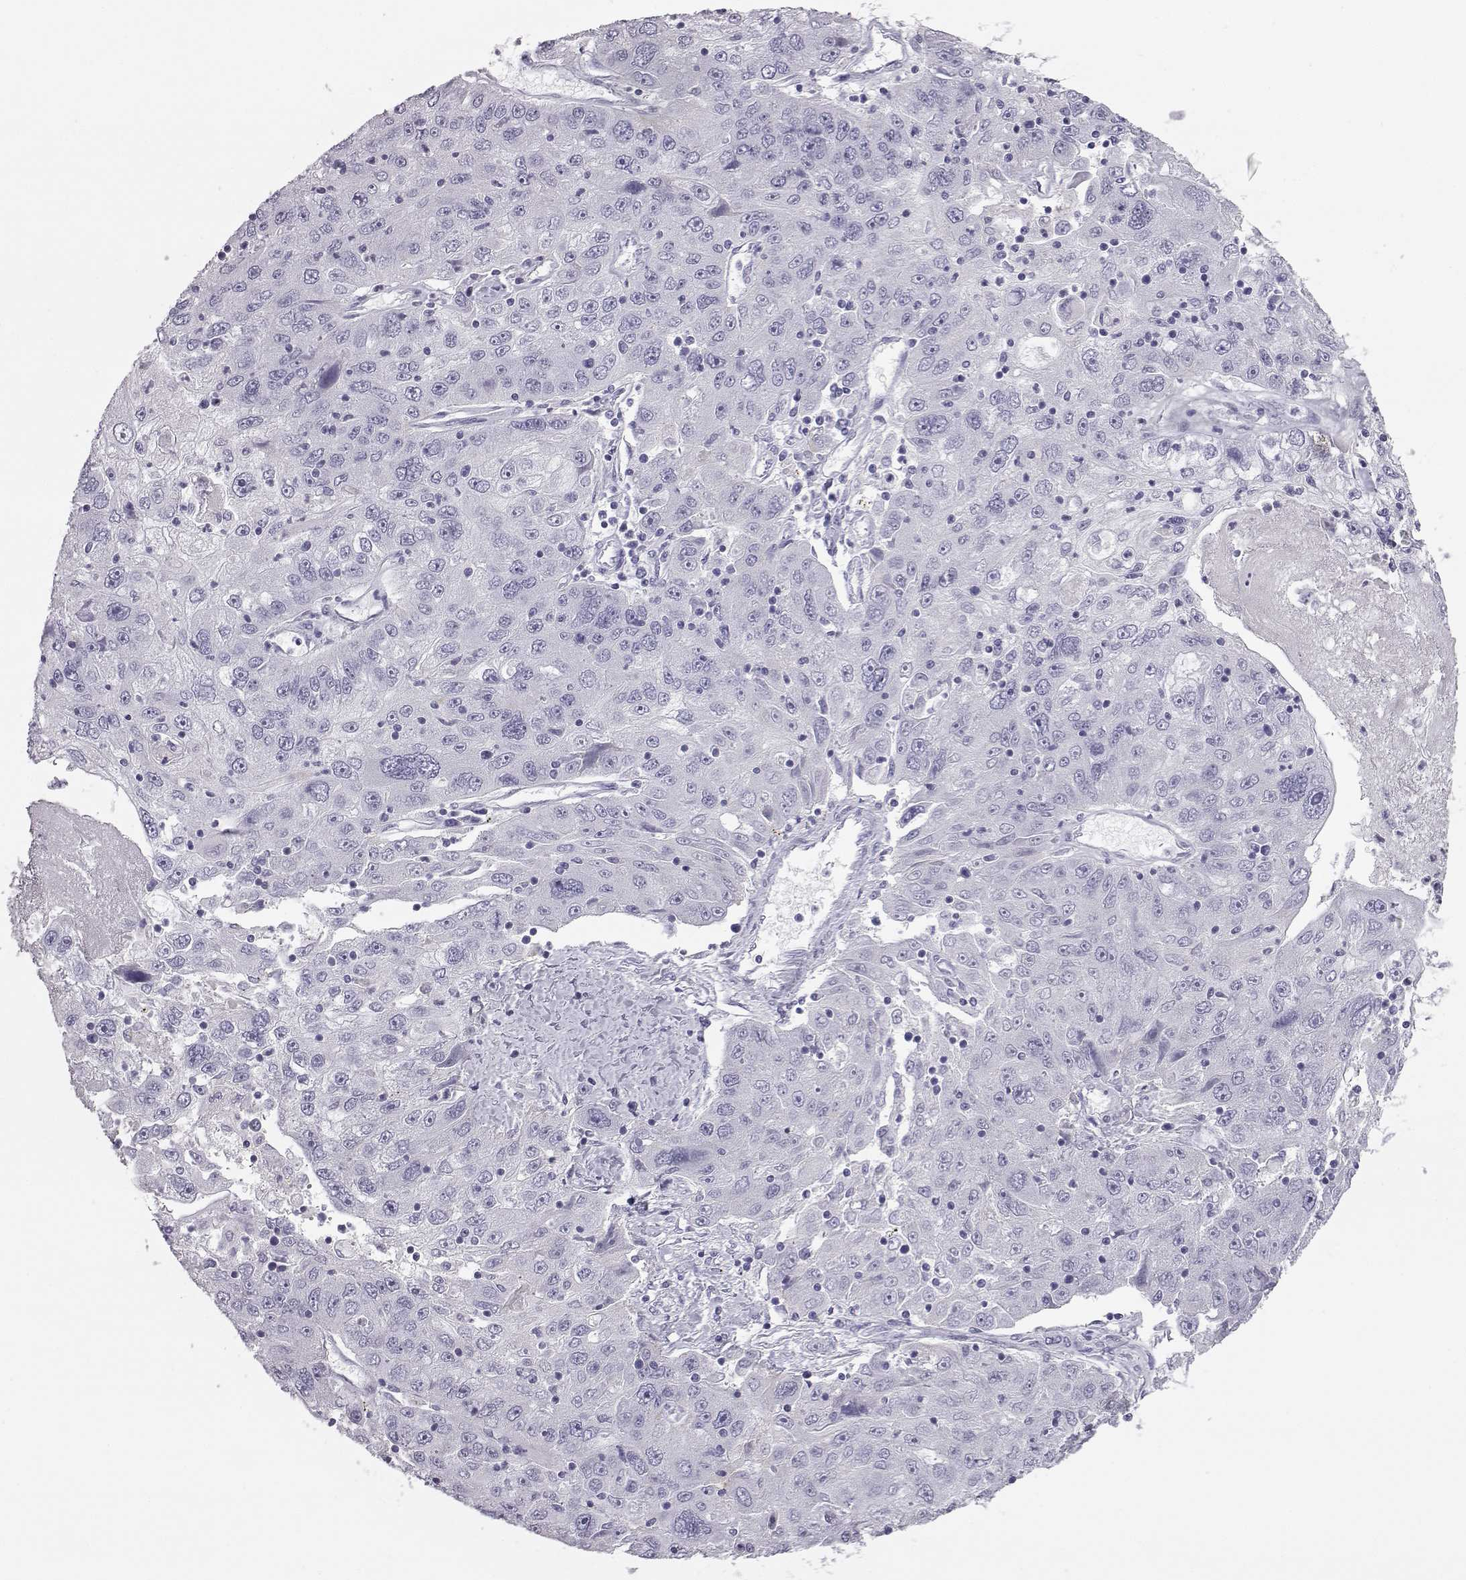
{"staining": {"intensity": "negative", "quantity": "none", "location": "none"}, "tissue": "stomach cancer", "cell_type": "Tumor cells", "image_type": "cancer", "snomed": [{"axis": "morphology", "description": "Adenocarcinoma, NOS"}, {"axis": "topography", "description": "Stomach"}], "caption": "Stomach cancer (adenocarcinoma) was stained to show a protein in brown. There is no significant expression in tumor cells.", "gene": "ITLN2", "patient": {"sex": "male", "age": 56}}